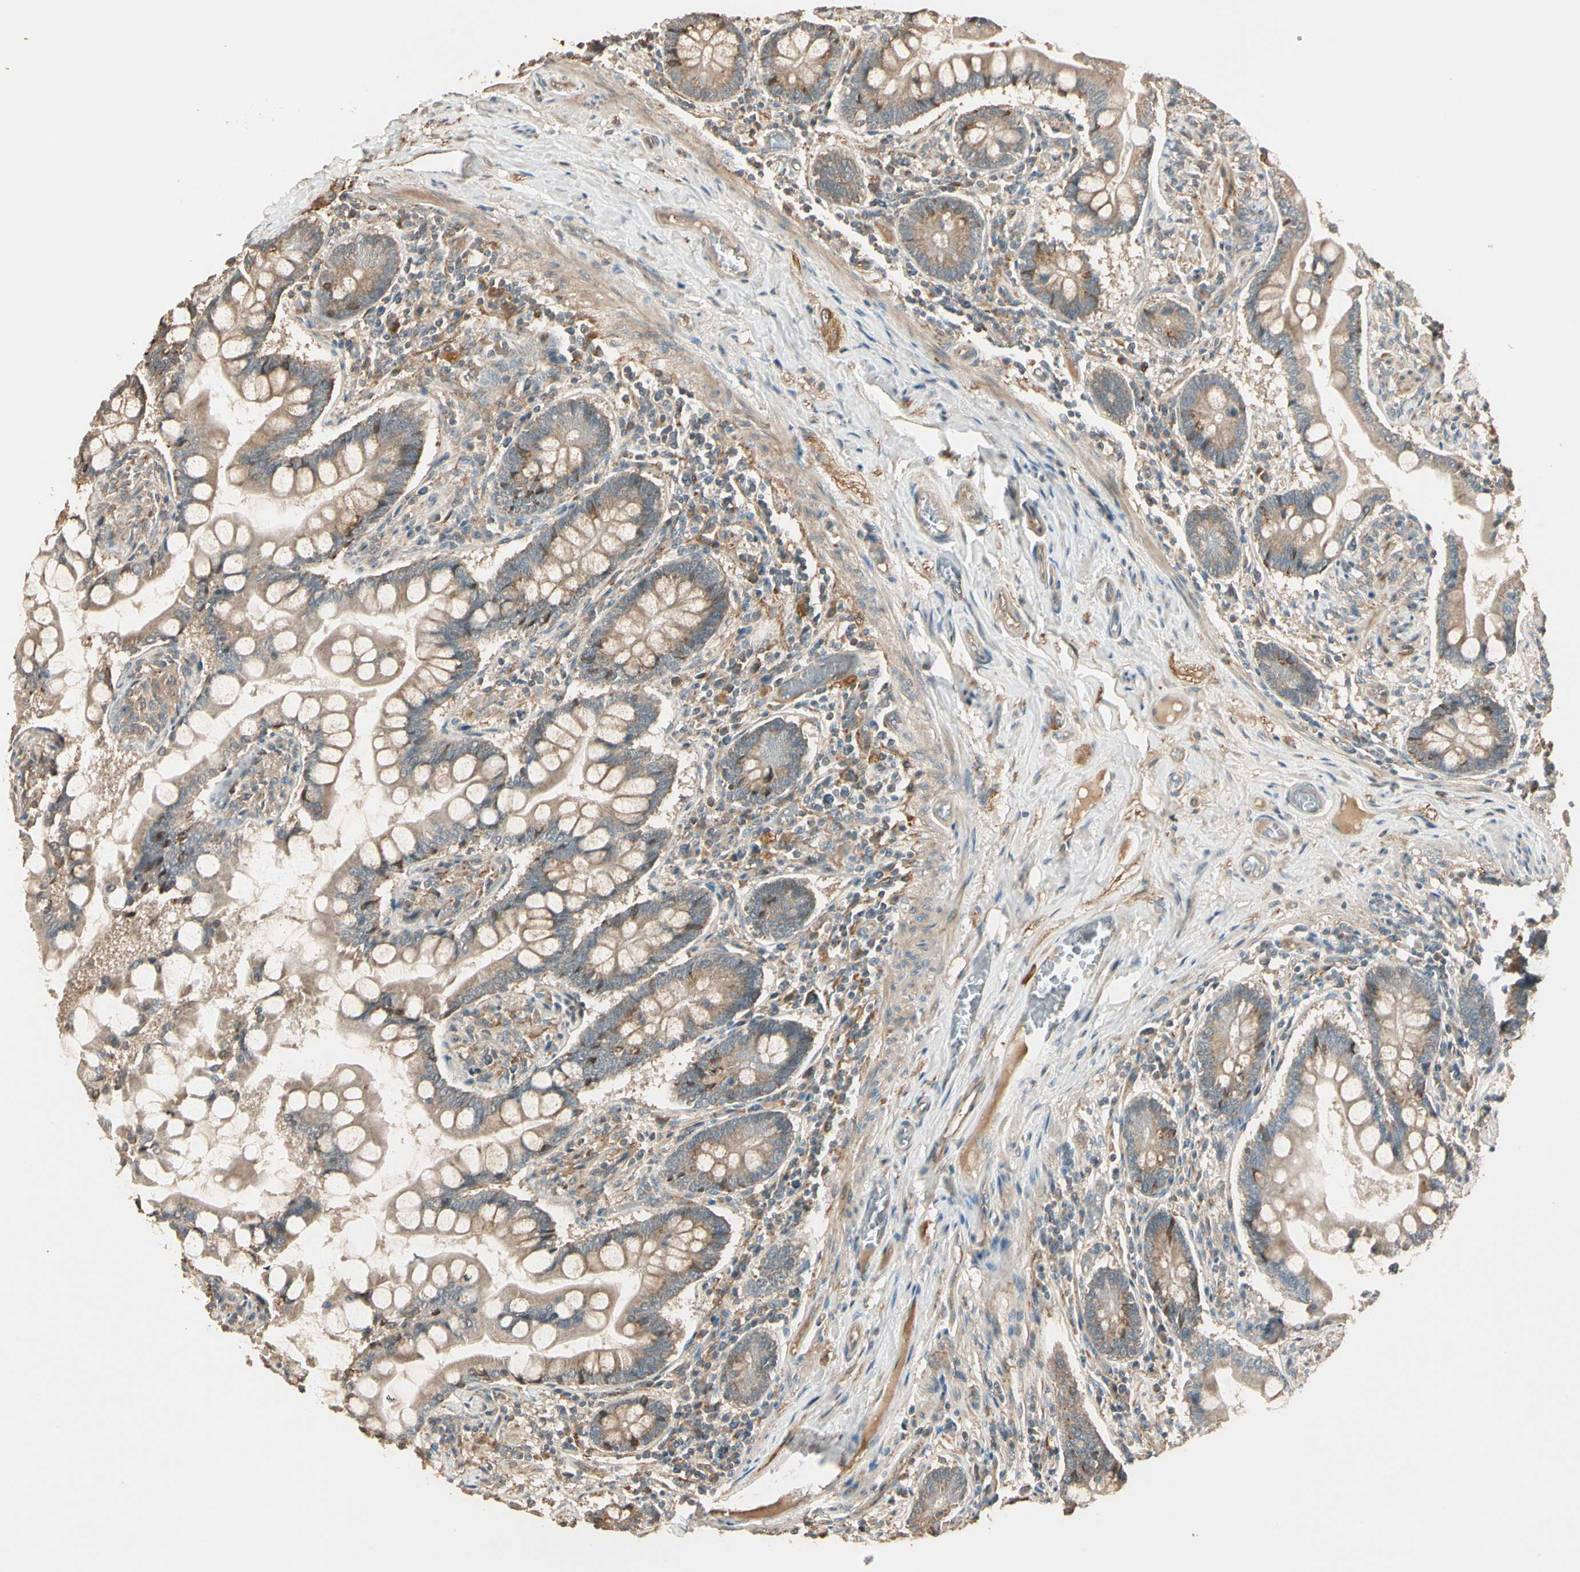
{"staining": {"intensity": "moderate", "quantity": ">75%", "location": "cytoplasmic/membranous"}, "tissue": "small intestine", "cell_type": "Glandular cells", "image_type": "normal", "snomed": [{"axis": "morphology", "description": "Normal tissue, NOS"}, {"axis": "topography", "description": "Small intestine"}], "caption": "Small intestine stained with DAB (3,3'-diaminobenzidine) immunohistochemistry demonstrates medium levels of moderate cytoplasmic/membranous expression in approximately >75% of glandular cells. The protein of interest is stained brown, and the nuclei are stained in blue (DAB IHC with brightfield microscopy, high magnification).", "gene": "TNFRSF21", "patient": {"sex": "male", "age": 41}}